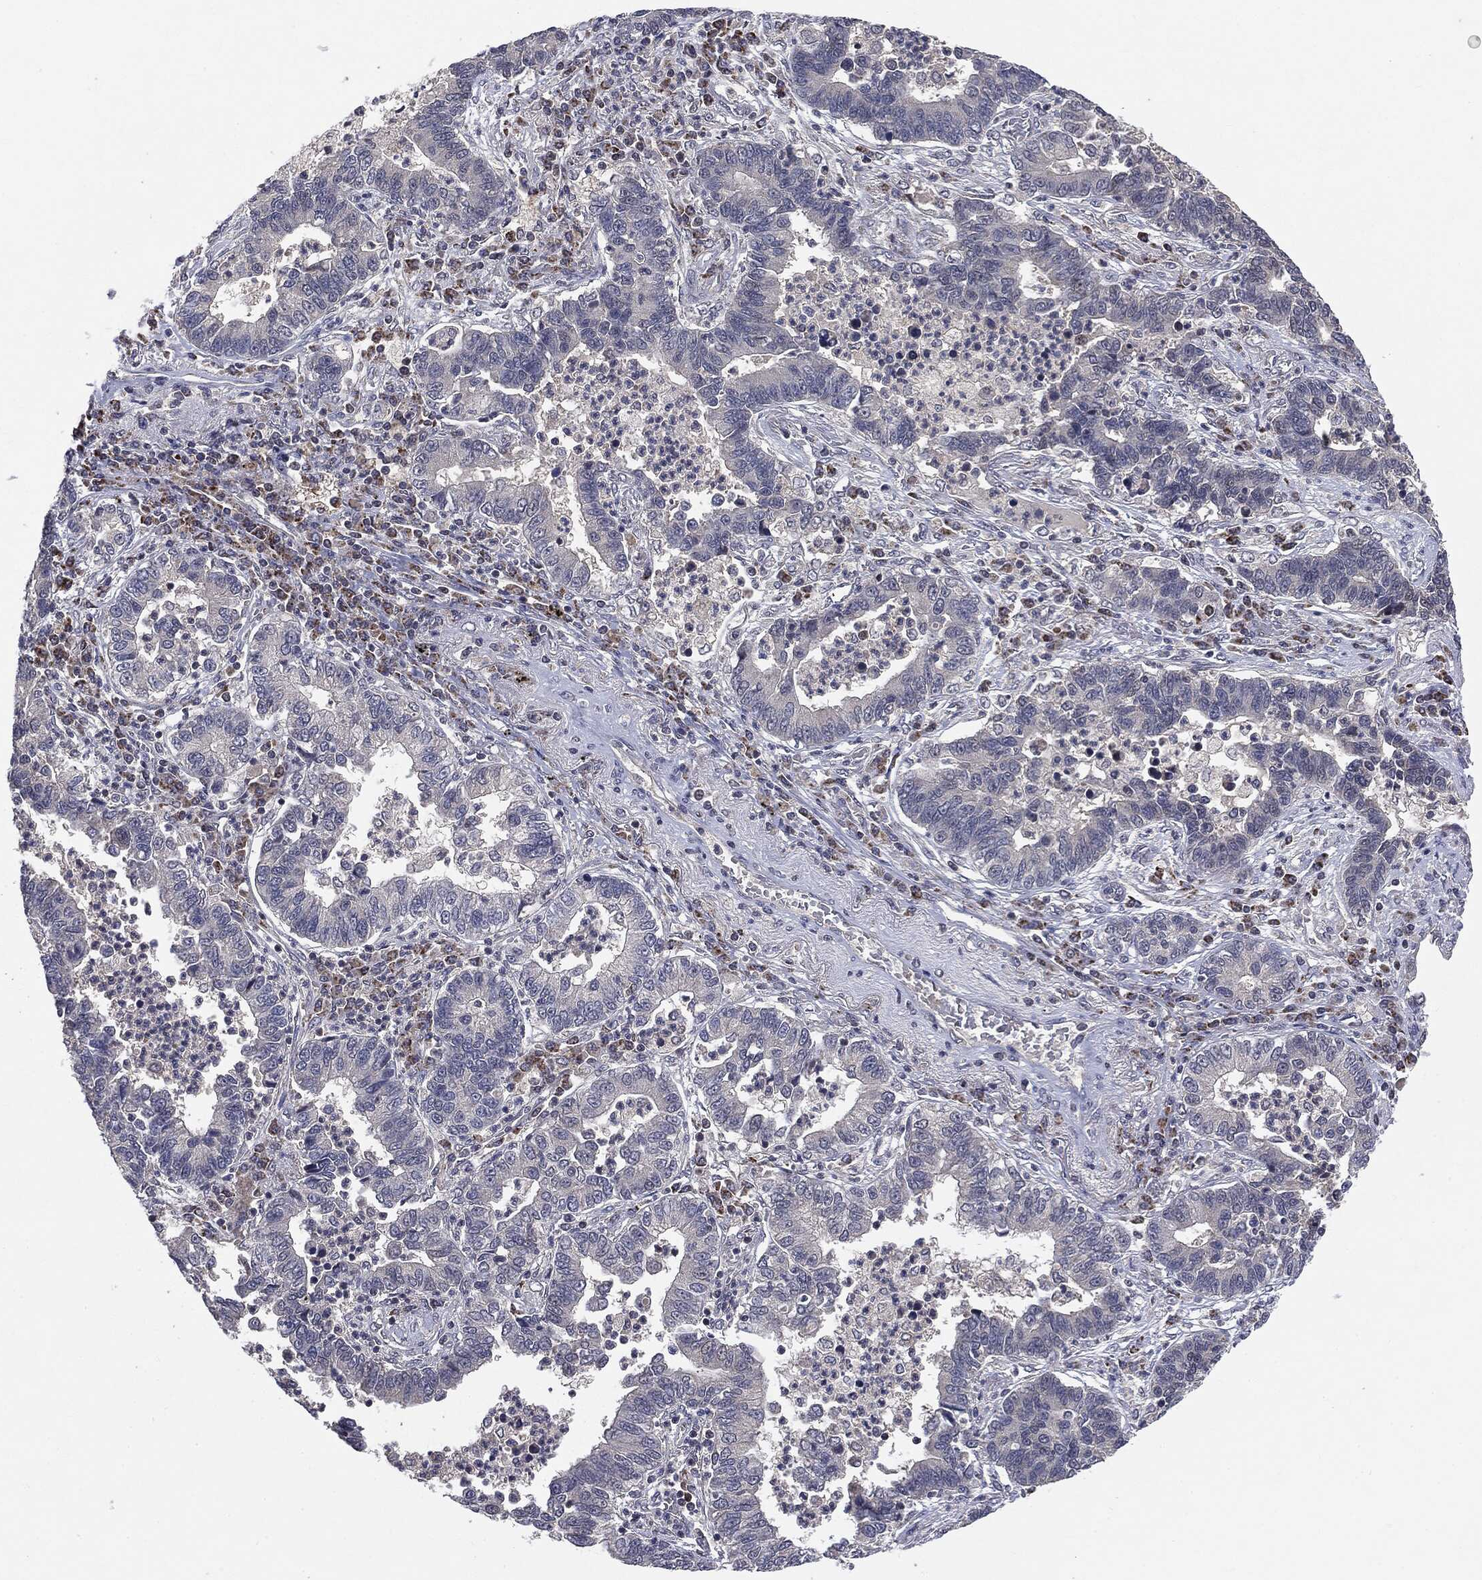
{"staining": {"intensity": "negative", "quantity": "none", "location": "none"}, "tissue": "lung cancer", "cell_type": "Tumor cells", "image_type": "cancer", "snomed": [{"axis": "morphology", "description": "Adenocarcinoma, NOS"}, {"axis": "topography", "description": "Lung"}], "caption": "IHC photomicrograph of human lung adenocarcinoma stained for a protein (brown), which exhibits no expression in tumor cells.", "gene": "PTPA", "patient": {"sex": "female", "age": 57}}